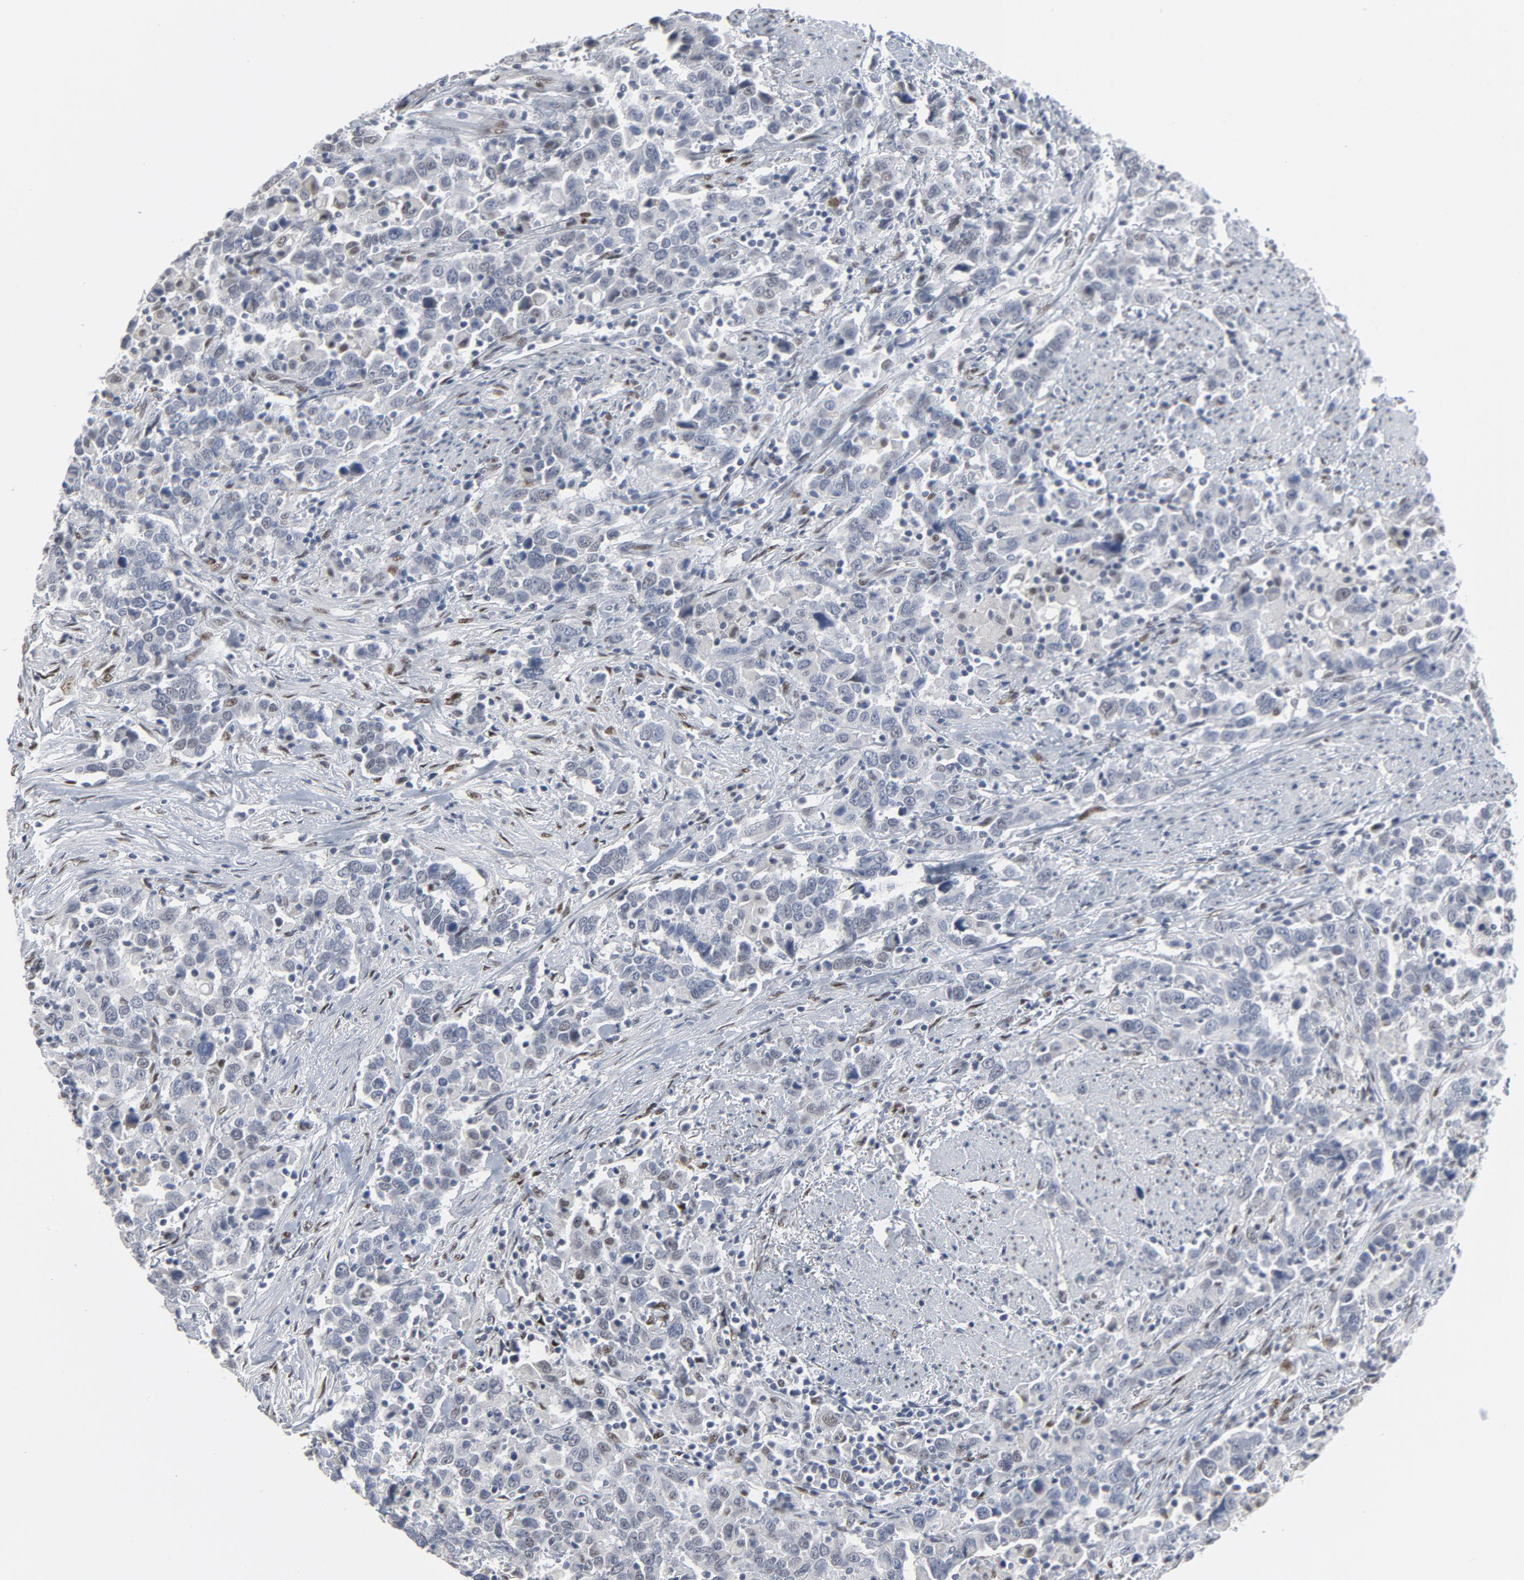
{"staining": {"intensity": "negative", "quantity": "none", "location": "none"}, "tissue": "urothelial cancer", "cell_type": "Tumor cells", "image_type": "cancer", "snomed": [{"axis": "morphology", "description": "Urothelial carcinoma, High grade"}, {"axis": "topography", "description": "Urinary bladder"}], "caption": "High magnification brightfield microscopy of urothelial cancer stained with DAB (3,3'-diaminobenzidine) (brown) and counterstained with hematoxylin (blue): tumor cells show no significant expression.", "gene": "ATF7", "patient": {"sex": "male", "age": 61}}